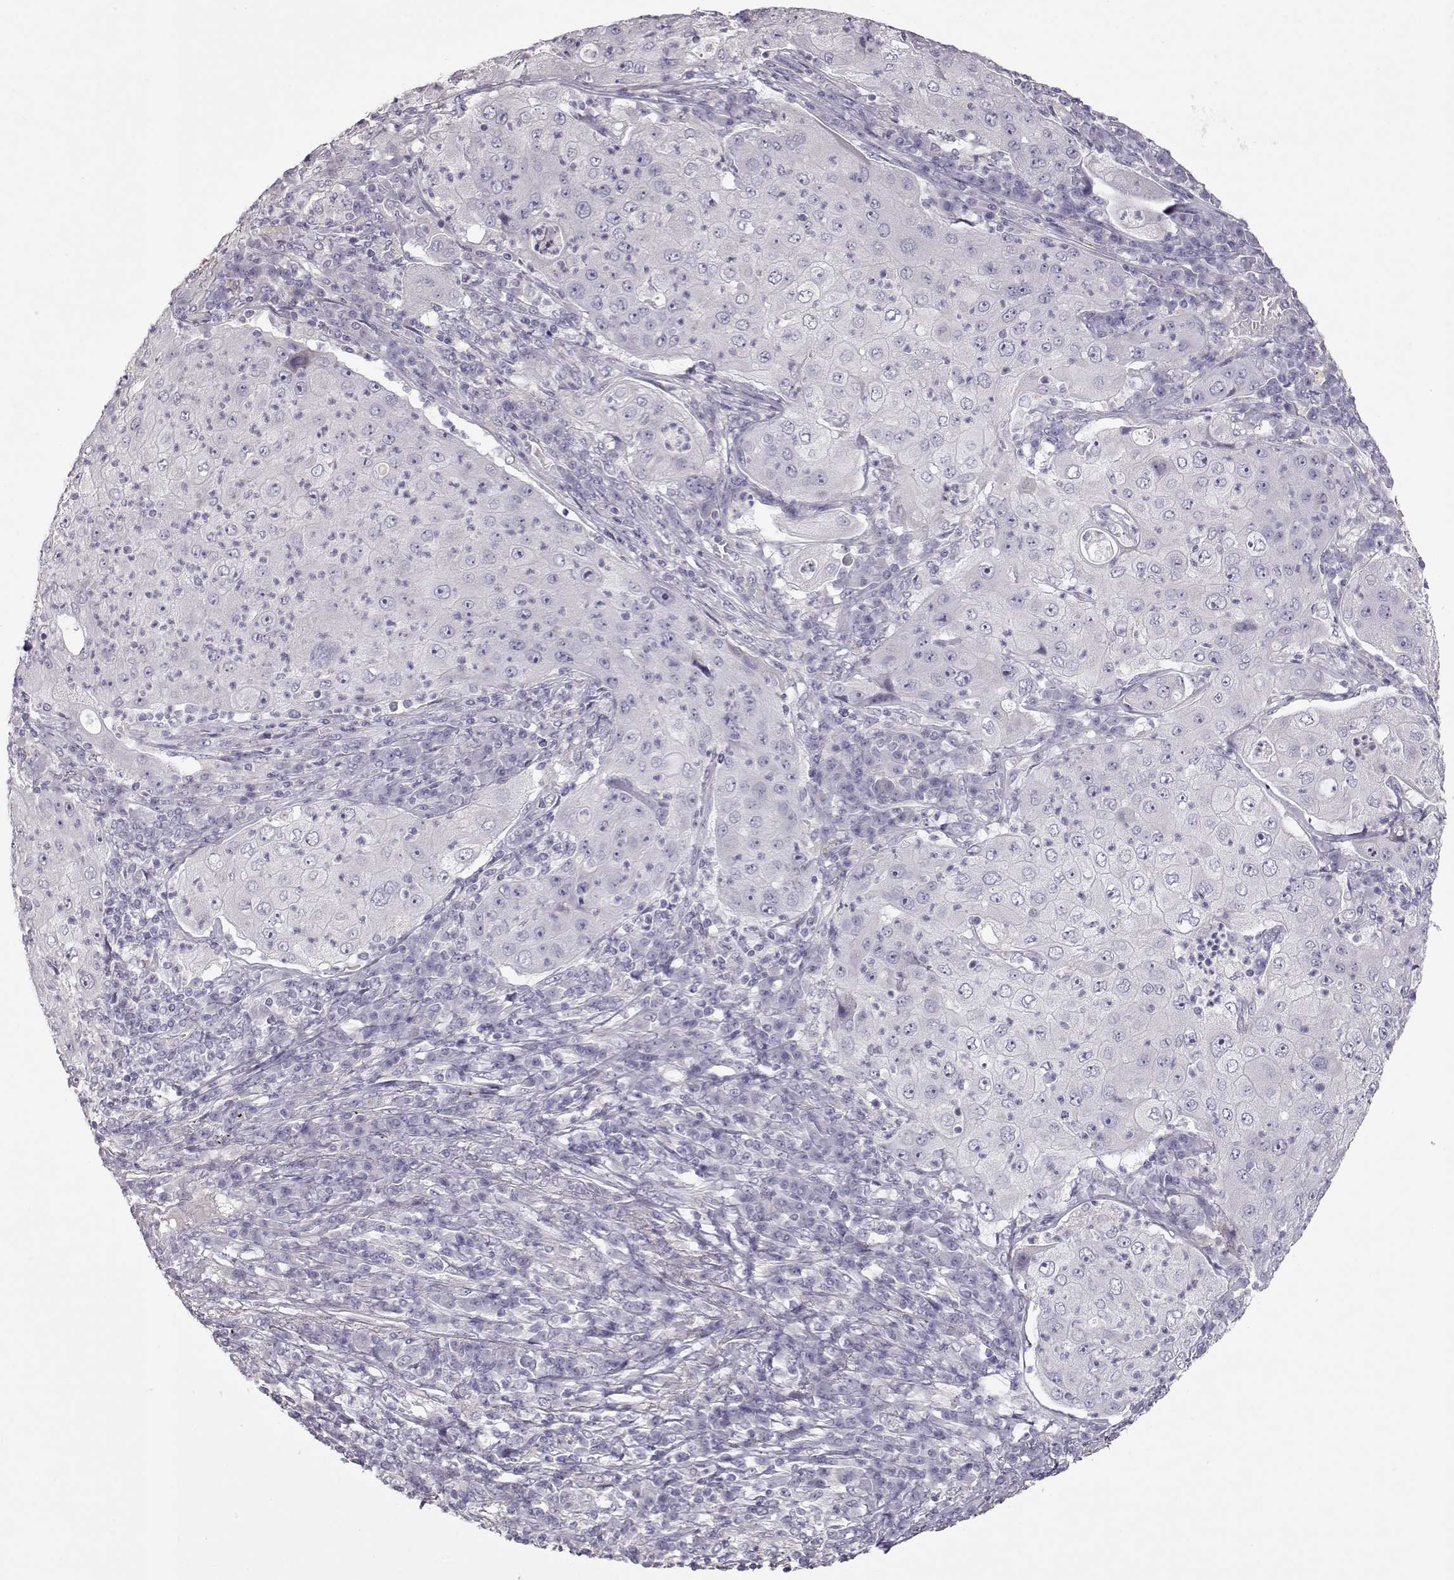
{"staining": {"intensity": "negative", "quantity": "none", "location": "none"}, "tissue": "lung cancer", "cell_type": "Tumor cells", "image_type": "cancer", "snomed": [{"axis": "morphology", "description": "Squamous cell carcinoma, NOS"}, {"axis": "topography", "description": "Lung"}], "caption": "Lung cancer (squamous cell carcinoma) was stained to show a protein in brown. There is no significant positivity in tumor cells.", "gene": "SLC18A1", "patient": {"sex": "female", "age": 59}}